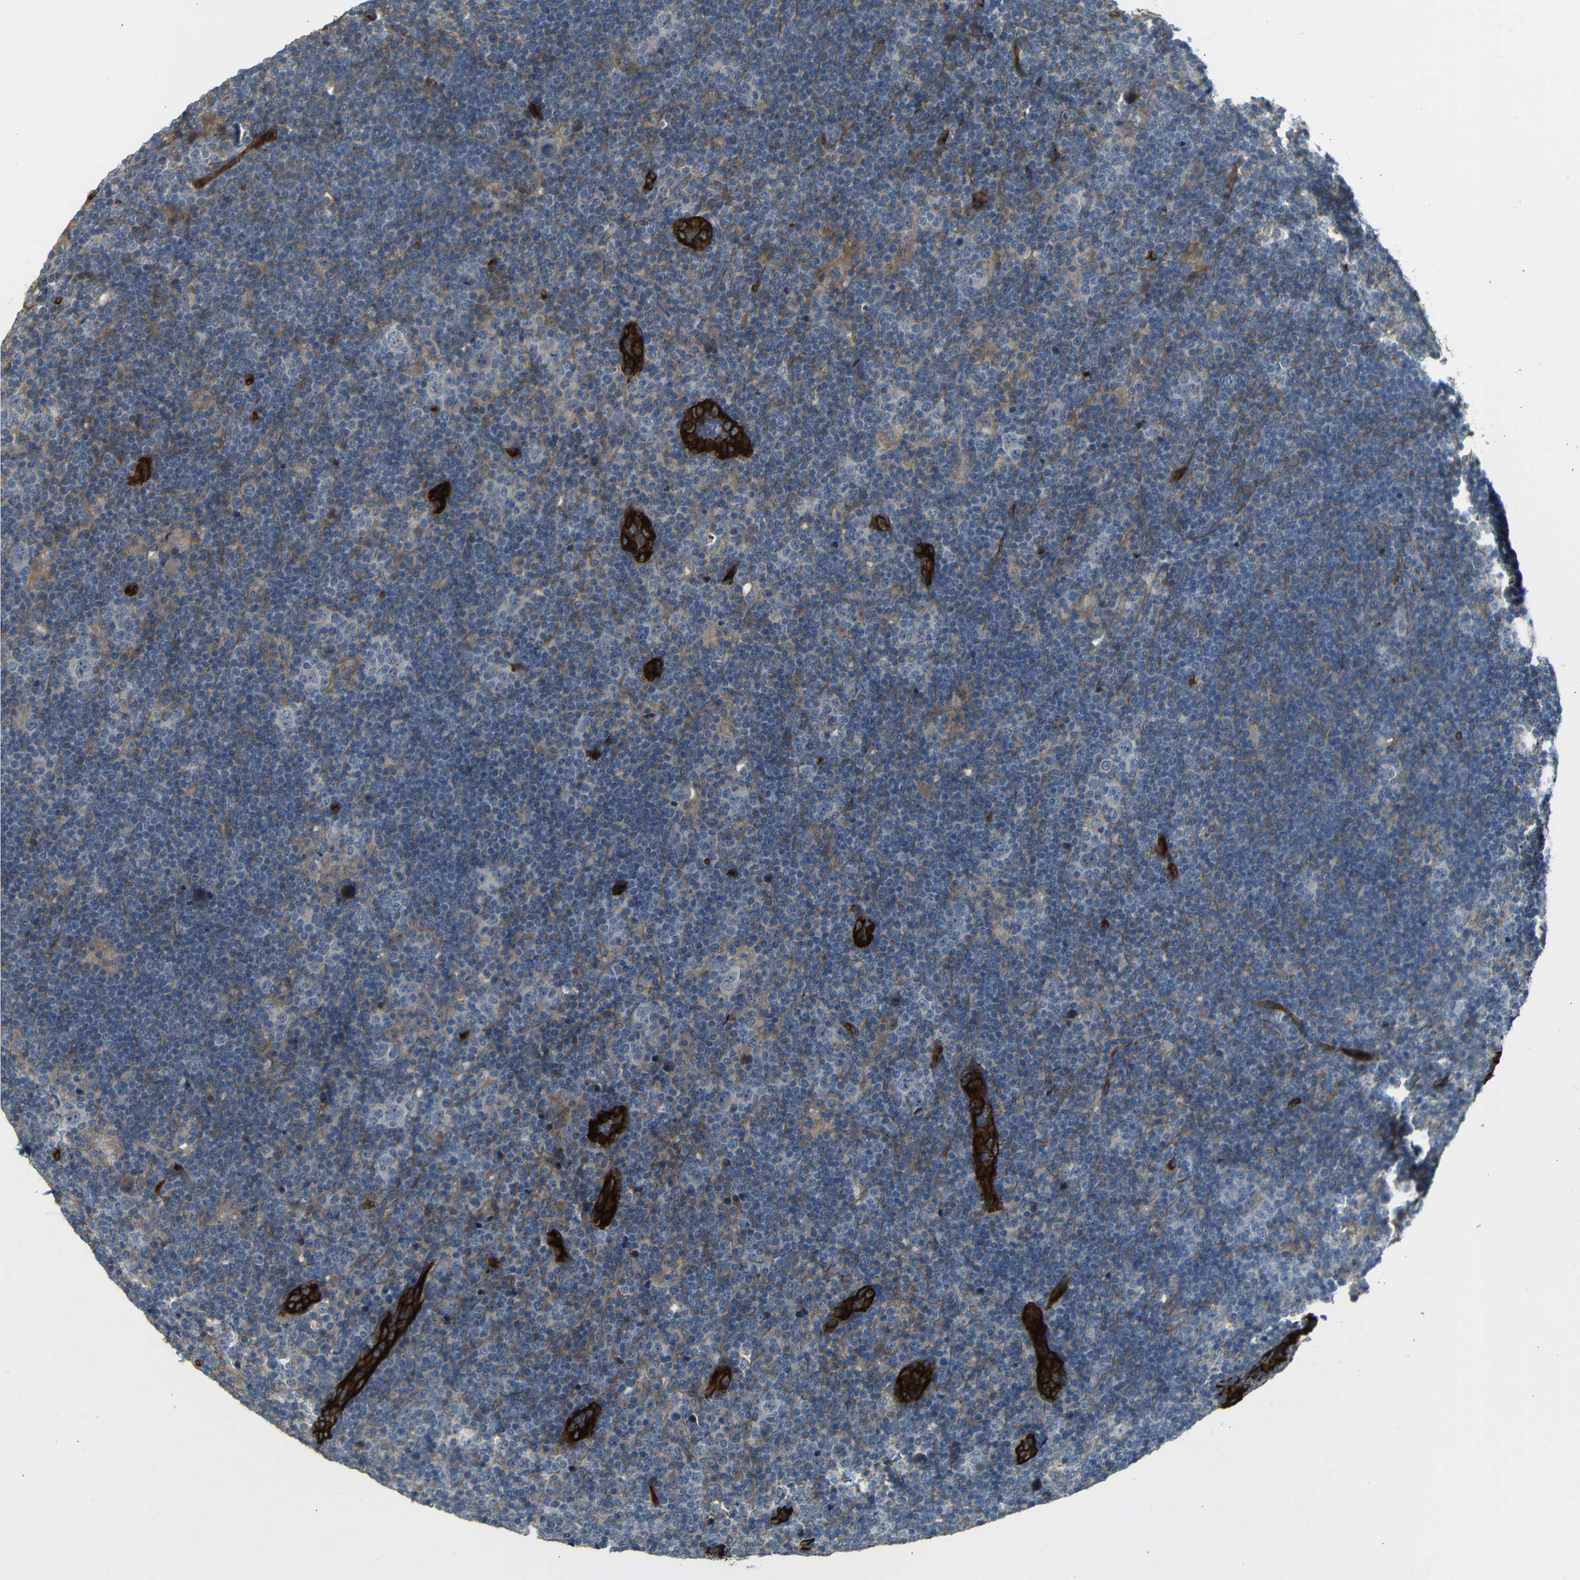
{"staining": {"intensity": "negative", "quantity": "none", "location": "none"}, "tissue": "lymphoma", "cell_type": "Tumor cells", "image_type": "cancer", "snomed": [{"axis": "morphology", "description": "Hodgkin's disease, NOS"}, {"axis": "topography", "description": "Lymph node"}], "caption": "Tumor cells show no significant protein expression in lymphoma. (DAB (3,3'-diaminobenzidine) immunohistochemistry visualized using brightfield microscopy, high magnification).", "gene": "RELL1", "patient": {"sex": "female", "age": 57}}